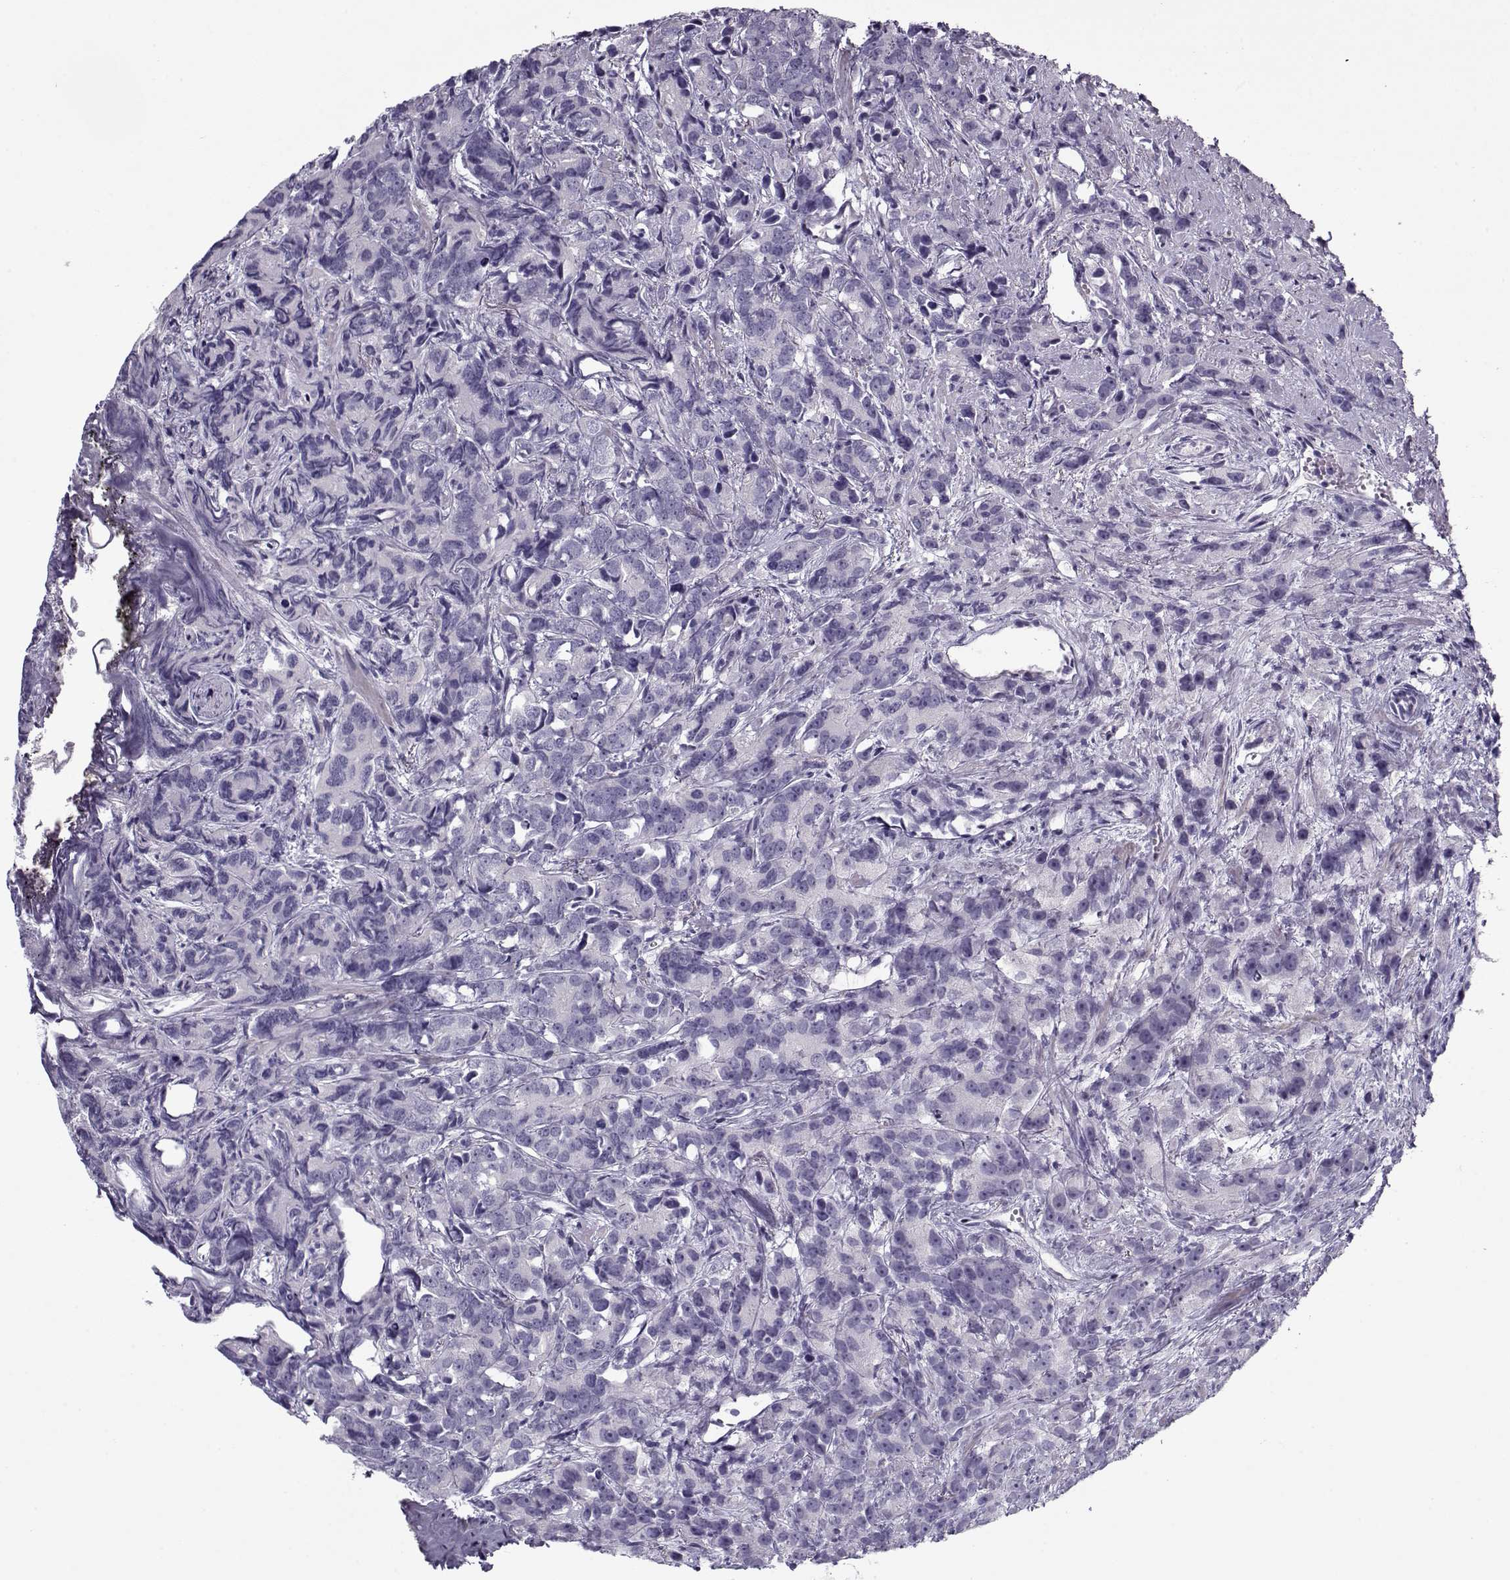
{"staining": {"intensity": "negative", "quantity": "none", "location": "none"}, "tissue": "prostate cancer", "cell_type": "Tumor cells", "image_type": "cancer", "snomed": [{"axis": "morphology", "description": "Adenocarcinoma, High grade"}, {"axis": "topography", "description": "Prostate"}], "caption": "DAB immunohistochemical staining of high-grade adenocarcinoma (prostate) exhibits no significant staining in tumor cells.", "gene": "CIBAR1", "patient": {"sex": "male", "age": 90}}